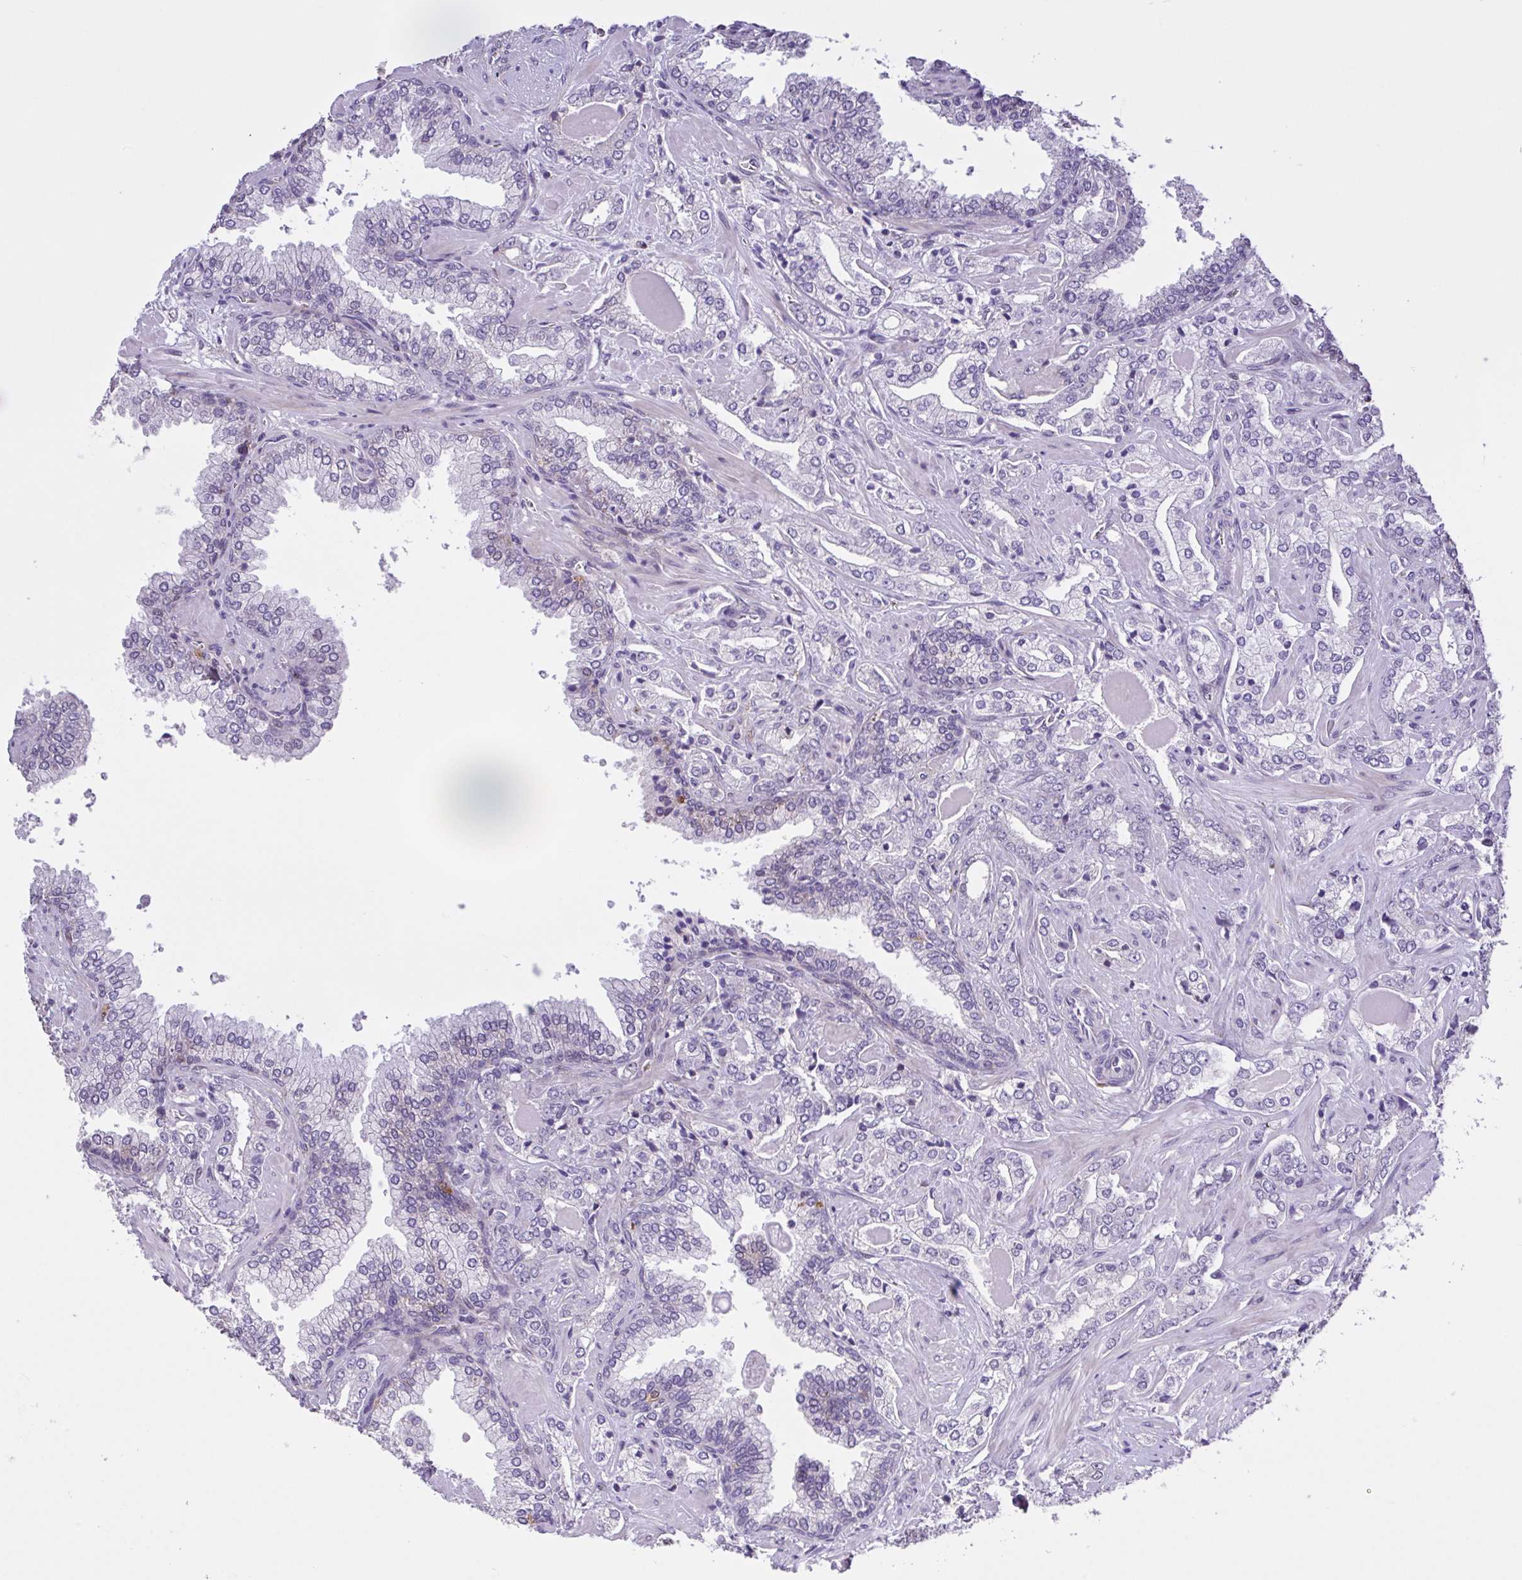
{"staining": {"intensity": "negative", "quantity": "none", "location": "none"}, "tissue": "prostate cancer", "cell_type": "Tumor cells", "image_type": "cancer", "snomed": [{"axis": "morphology", "description": "Adenocarcinoma, High grade"}, {"axis": "topography", "description": "Prostate"}], "caption": "Immunohistochemistry (IHC) photomicrograph of neoplastic tissue: high-grade adenocarcinoma (prostate) stained with DAB displays no significant protein positivity in tumor cells.", "gene": "MRGPRX2", "patient": {"sex": "male", "age": 60}}